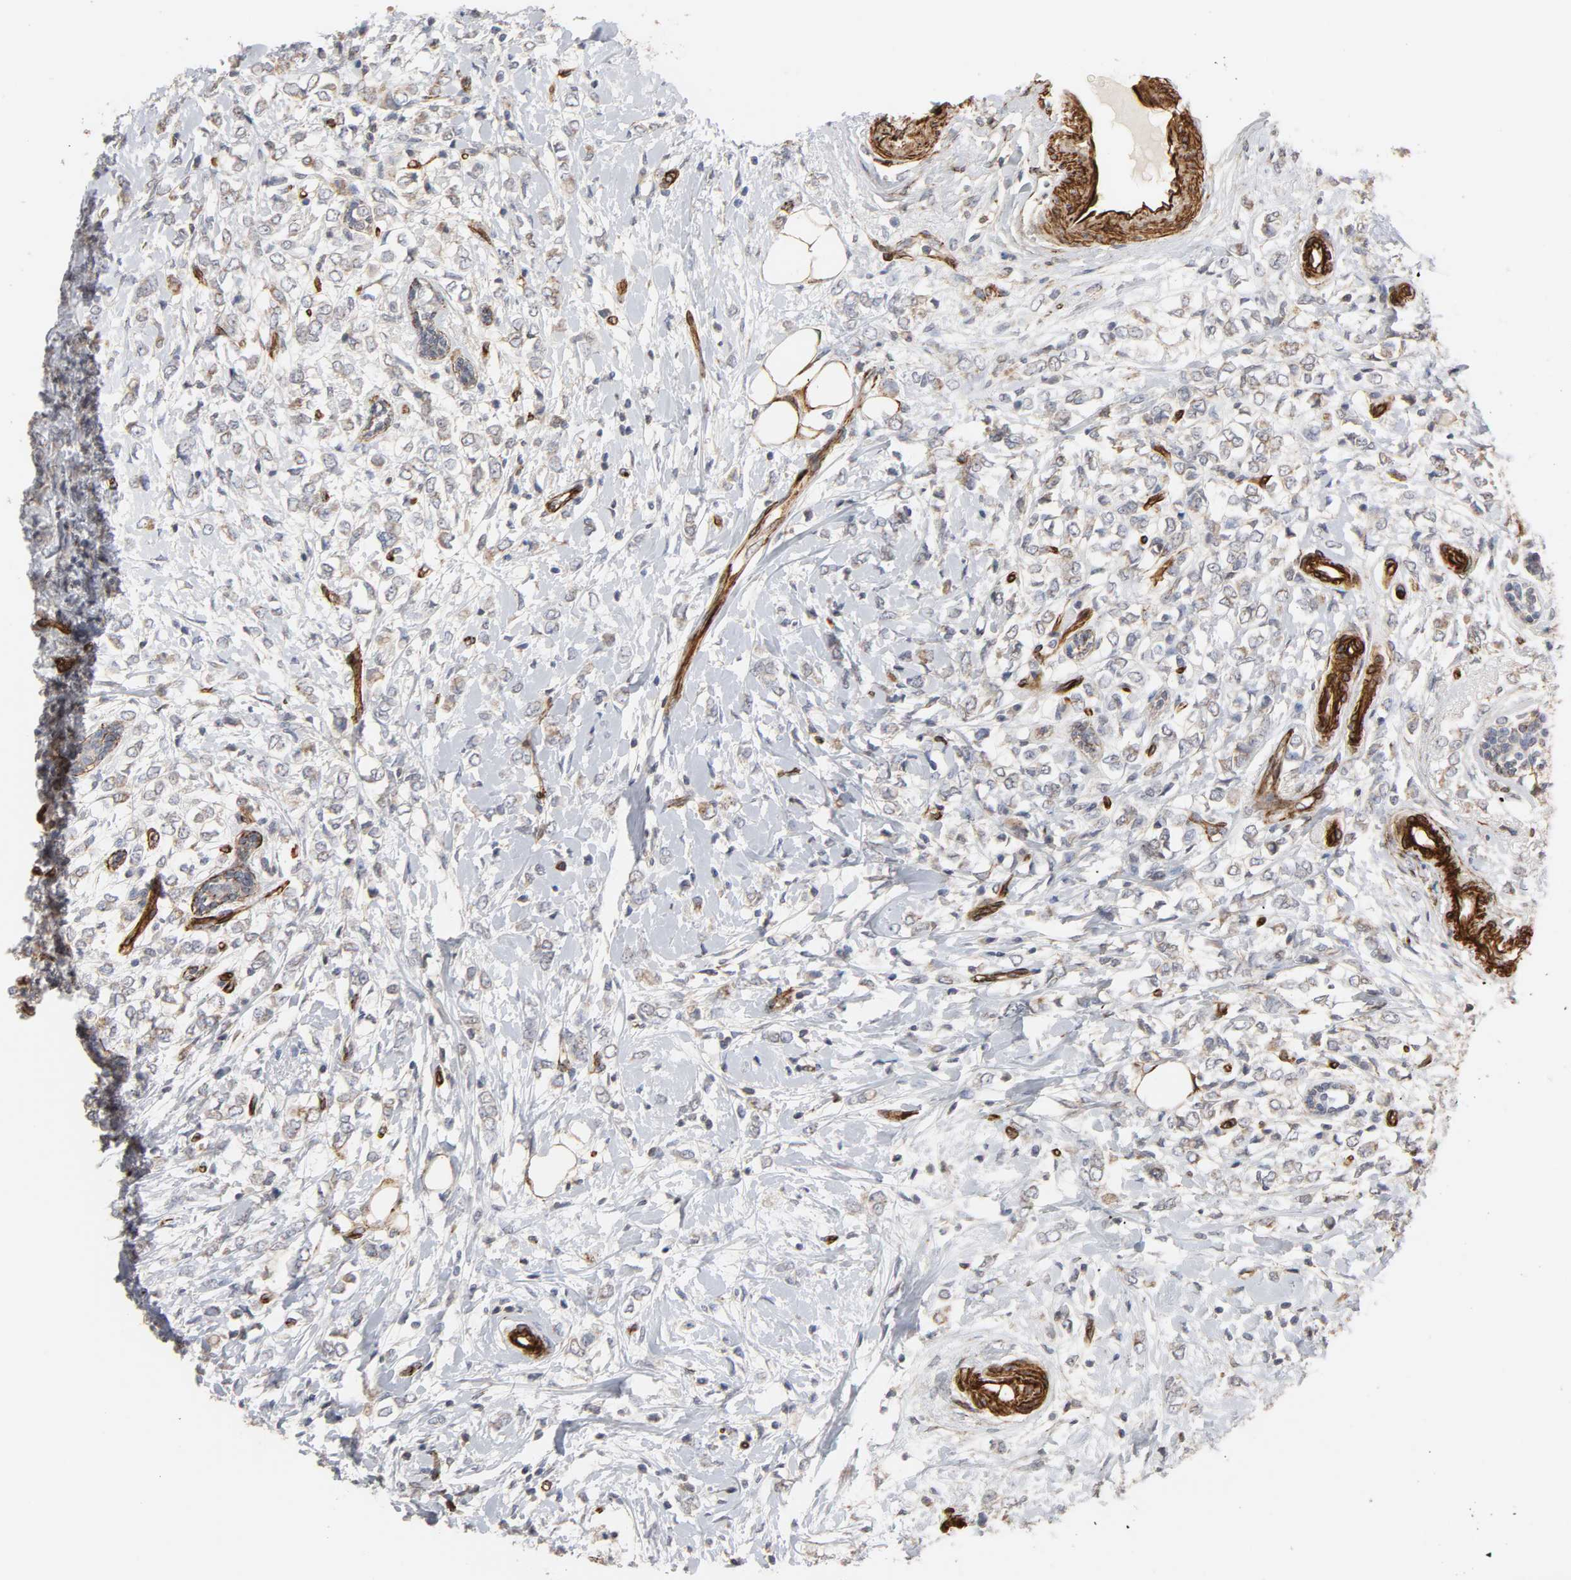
{"staining": {"intensity": "negative", "quantity": "none", "location": "none"}, "tissue": "breast cancer", "cell_type": "Tumor cells", "image_type": "cancer", "snomed": [{"axis": "morphology", "description": "Normal tissue, NOS"}, {"axis": "morphology", "description": "Lobular carcinoma"}, {"axis": "topography", "description": "Breast"}], "caption": "Breast lobular carcinoma was stained to show a protein in brown. There is no significant positivity in tumor cells. (Stains: DAB IHC with hematoxylin counter stain, Microscopy: brightfield microscopy at high magnification).", "gene": "GNG2", "patient": {"sex": "female", "age": 47}}